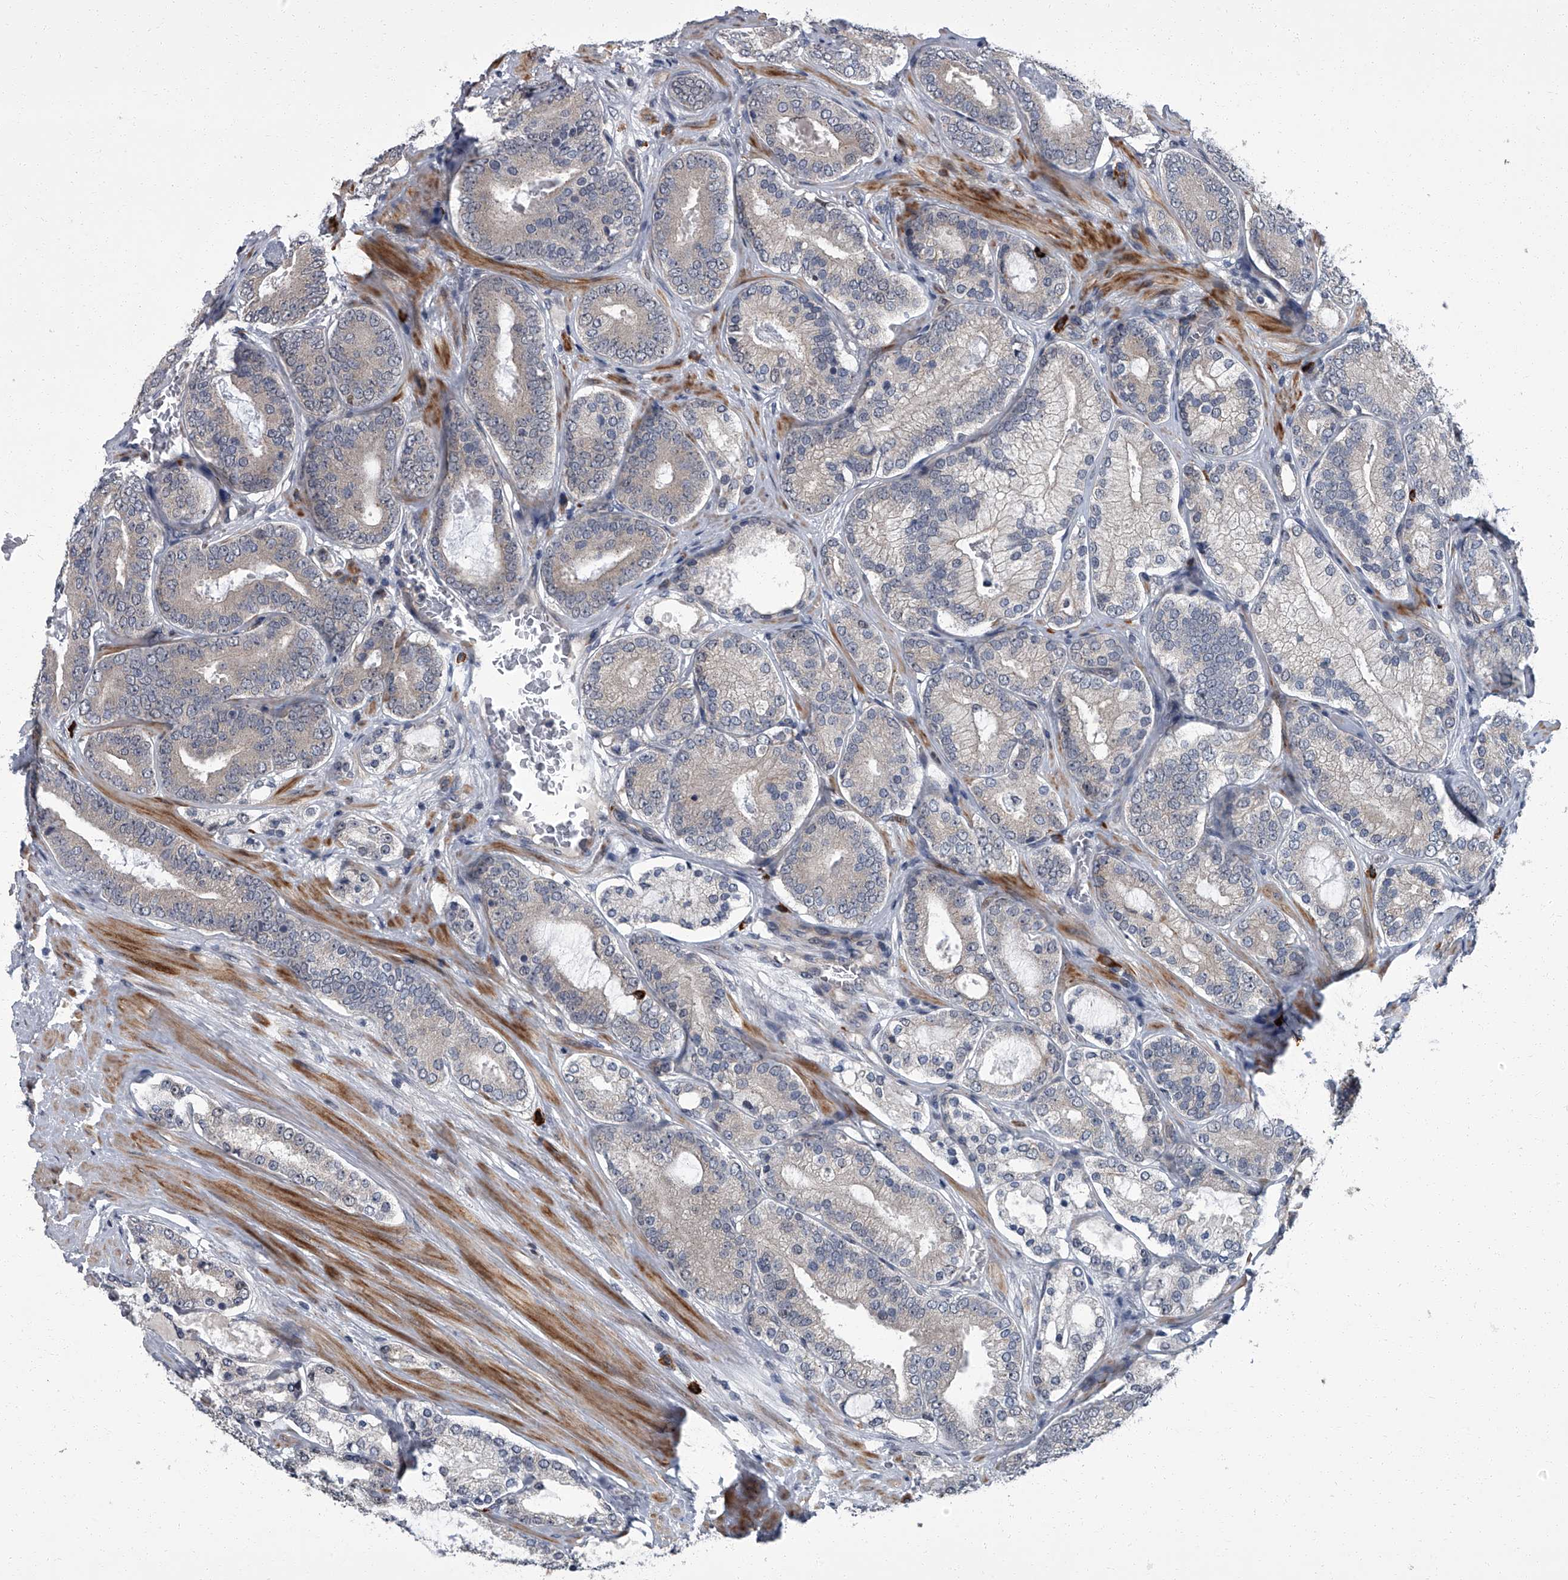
{"staining": {"intensity": "negative", "quantity": "none", "location": "none"}, "tissue": "prostate cancer", "cell_type": "Tumor cells", "image_type": "cancer", "snomed": [{"axis": "morphology", "description": "Adenocarcinoma, High grade"}, {"axis": "topography", "description": "Prostate"}], "caption": "IHC image of neoplastic tissue: prostate cancer stained with DAB (3,3'-diaminobenzidine) displays no significant protein staining in tumor cells.", "gene": "ZNF274", "patient": {"sex": "male", "age": 60}}